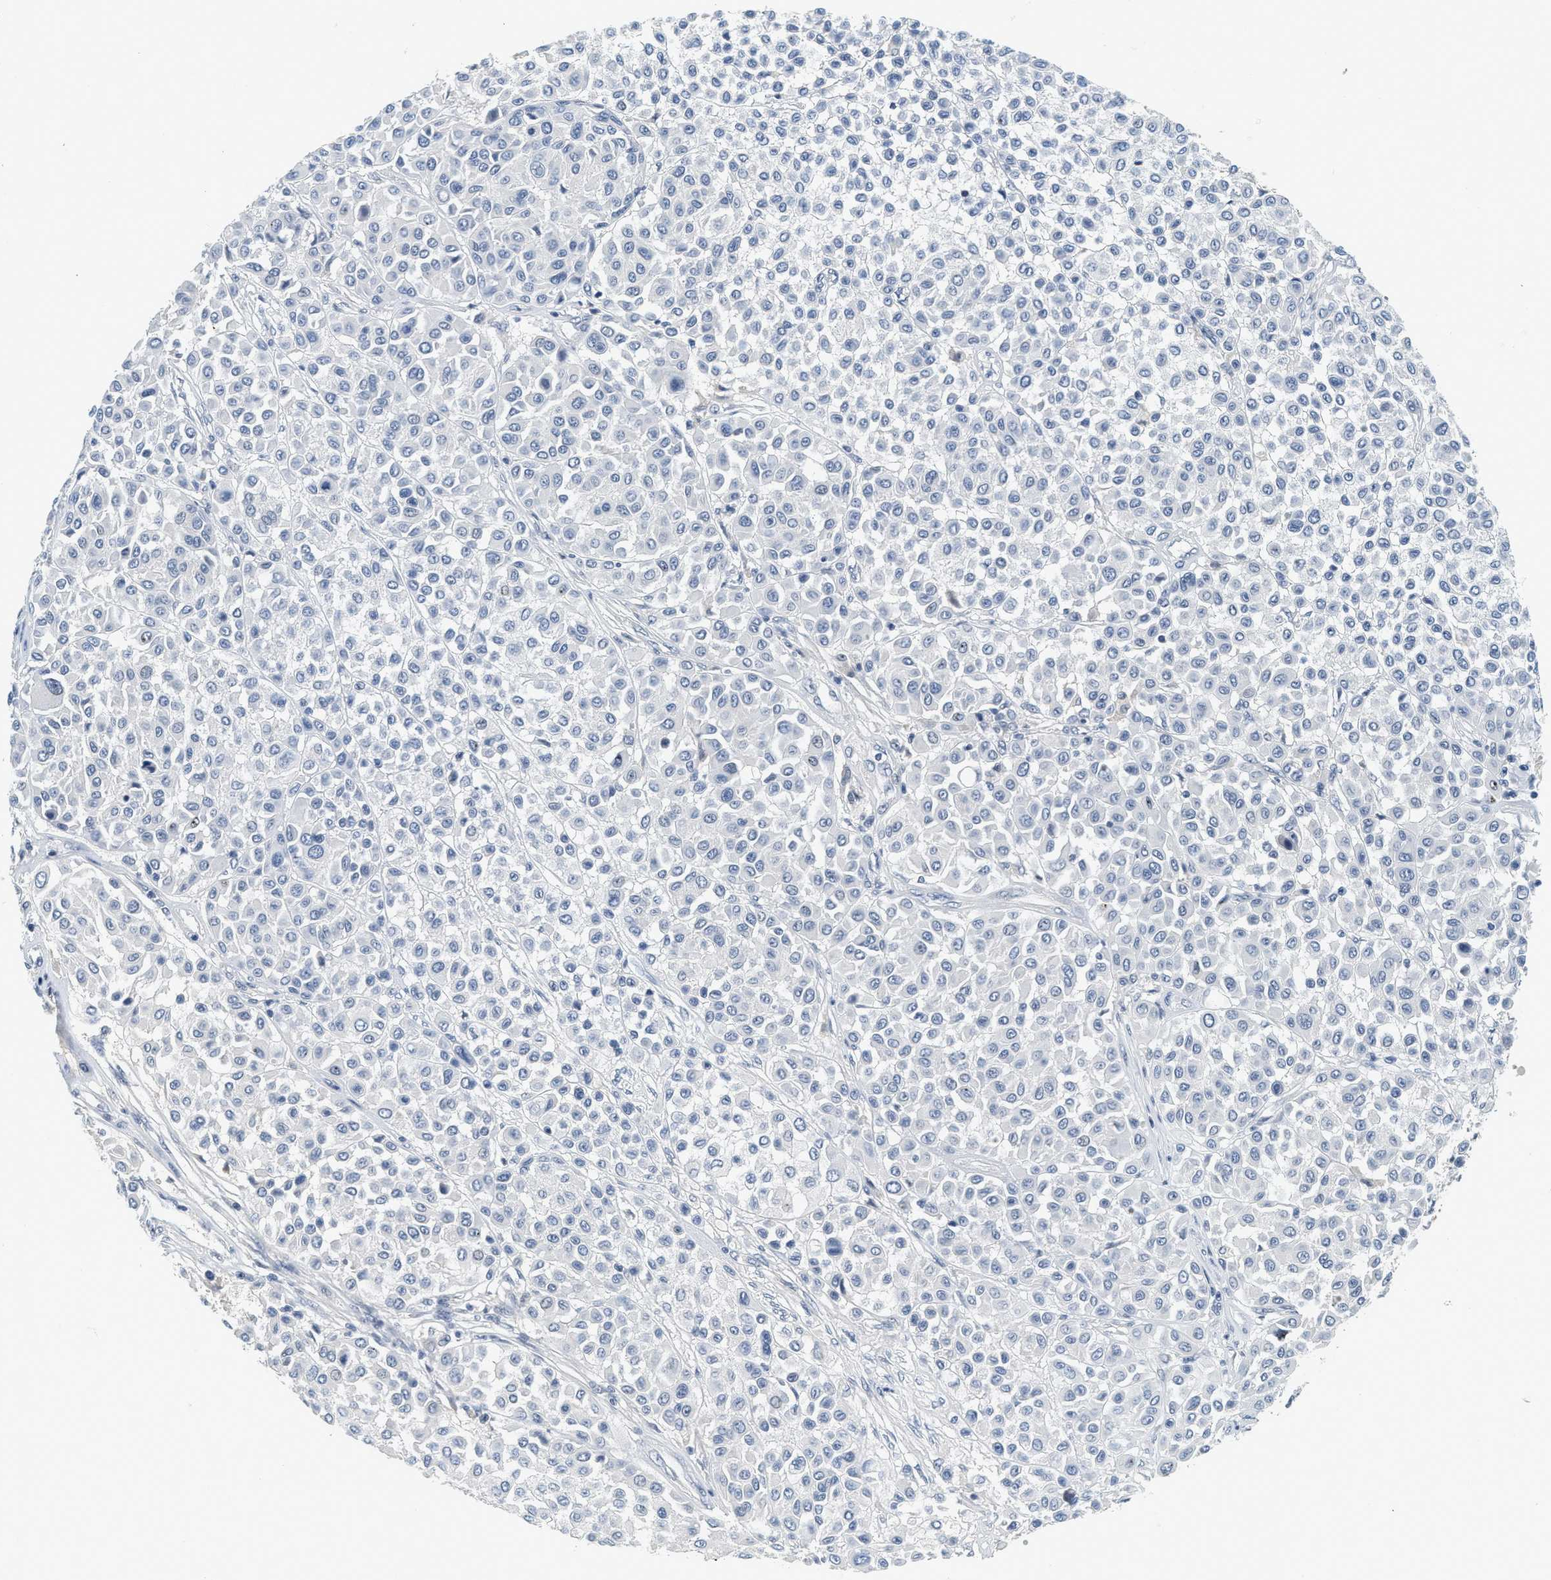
{"staining": {"intensity": "negative", "quantity": "none", "location": "none"}, "tissue": "melanoma", "cell_type": "Tumor cells", "image_type": "cancer", "snomed": [{"axis": "morphology", "description": "Malignant melanoma, Metastatic site"}, {"axis": "topography", "description": "Soft tissue"}], "caption": "Malignant melanoma (metastatic site) stained for a protein using immunohistochemistry reveals no staining tumor cells.", "gene": "MZF1", "patient": {"sex": "male", "age": 41}}